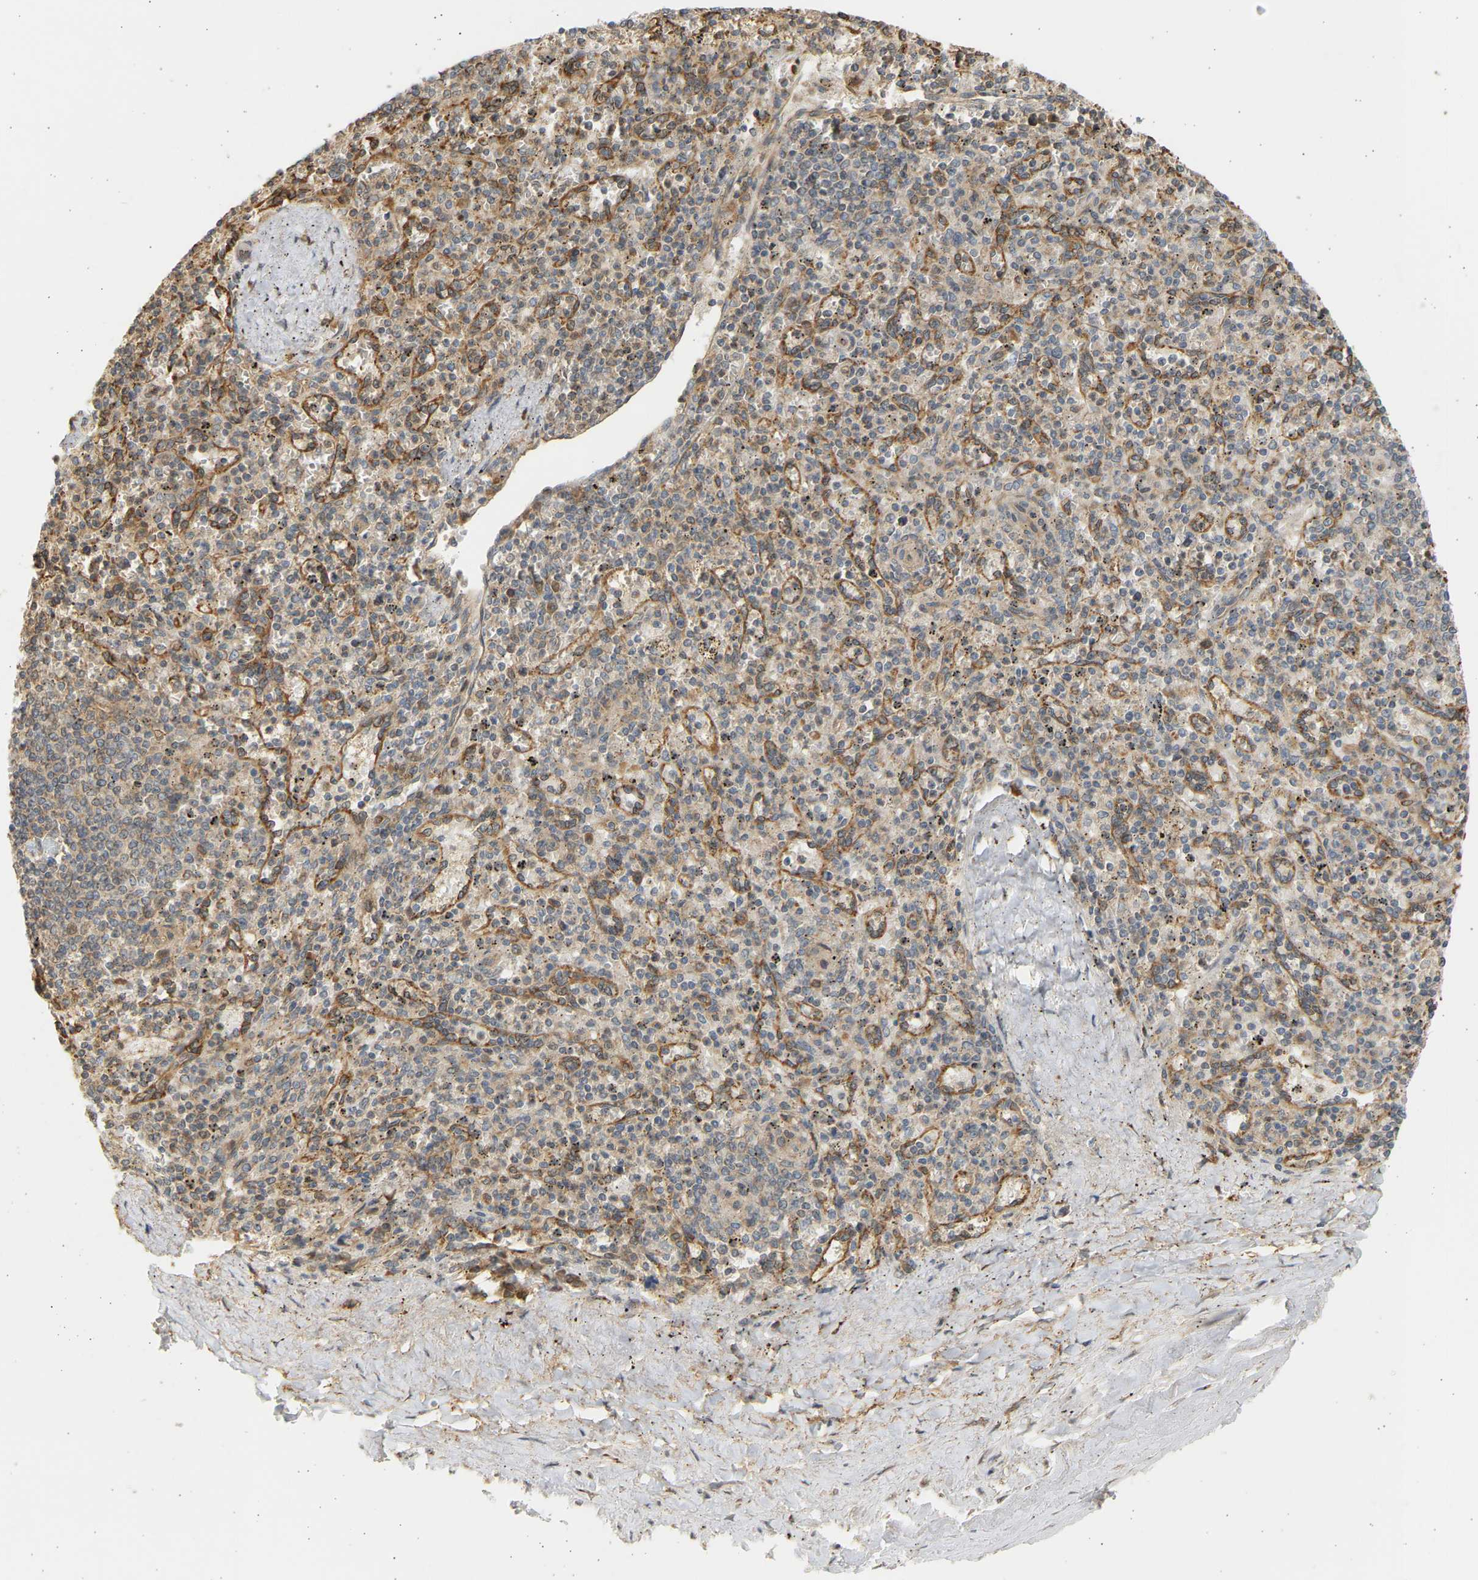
{"staining": {"intensity": "weak", "quantity": "25%-75%", "location": "cytoplasmic/membranous"}, "tissue": "spleen", "cell_type": "Cells in red pulp", "image_type": "normal", "snomed": [{"axis": "morphology", "description": "Normal tissue, NOS"}, {"axis": "topography", "description": "Spleen"}], "caption": "Immunohistochemical staining of unremarkable human spleen displays 25%-75% levels of weak cytoplasmic/membranous protein positivity in approximately 25%-75% of cells in red pulp. (Brightfield microscopy of DAB IHC at high magnification).", "gene": "B4GALT6", "patient": {"sex": "male", "age": 72}}